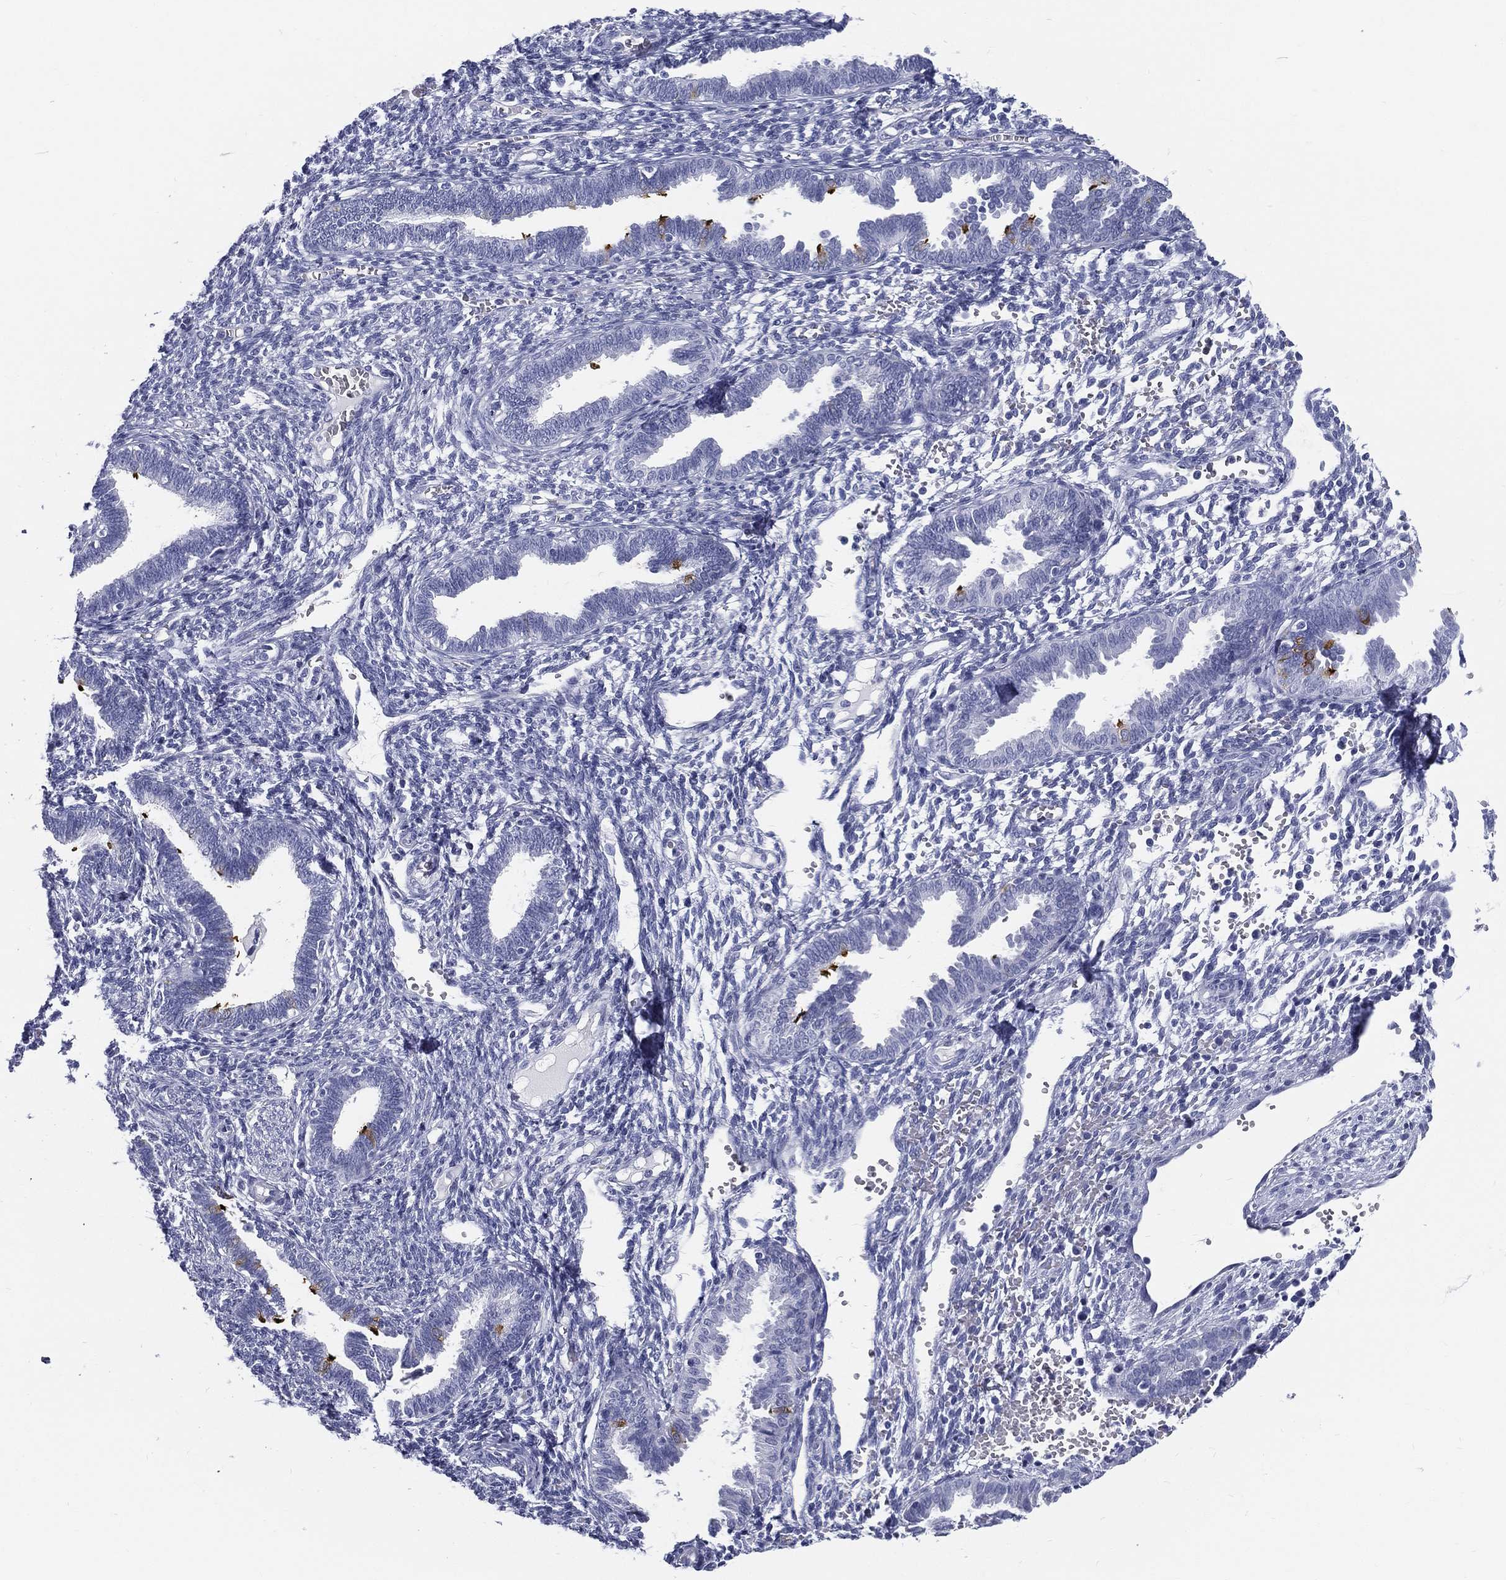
{"staining": {"intensity": "negative", "quantity": "none", "location": "none"}, "tissue": "endometrium", "cell_type": "Cells in endometrial stroma", "image_type": "normal", "snomed": [{"axis": "morphology", "description": "Normal tissue, NOS"}, {"axis": "topography", "description": "Endometrium"}], "caption": "Immunohistochemistry (IHC) image of normal human endometrium stained for a protein (brown), which exhibits no staining in cells in endometrial stroma.", "gene": "RSPH4A", "patient": {"sex": "female", "age": 42}}